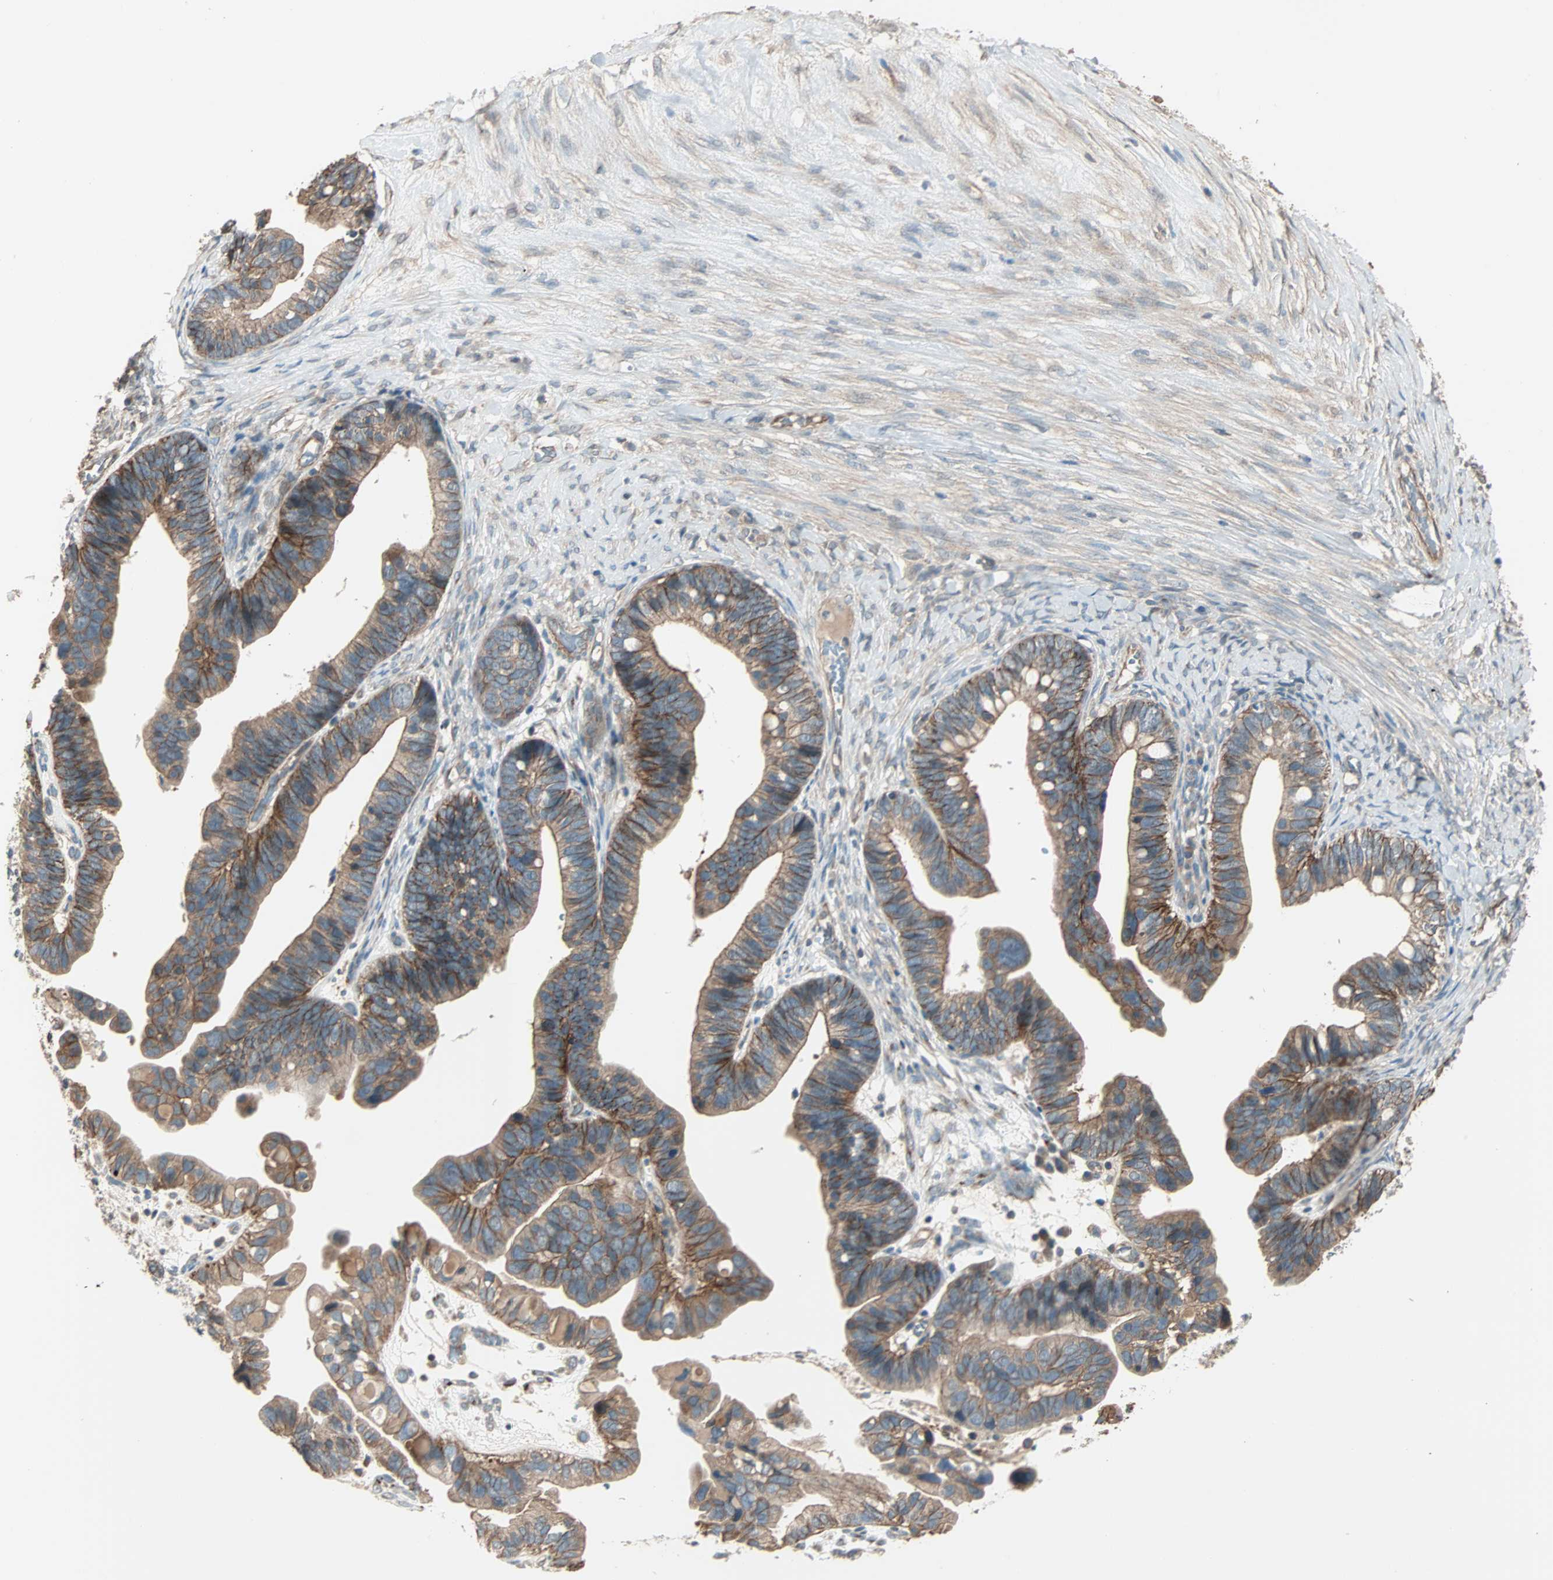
{"staining": {"intensity": "moderate", "quantity": ">75%", "location": "cytoplasmic/membranous"}, "tissue": "ovarian cancer", "cell_type": "Tumor cells", "image_type": "cancer", "snomed": [{"axis": "morphology", "description": "Cystadenocarcinoma, serous, NOS"}, {"axis": "topography", "description": "Ovary"}], "caption": "This micrograph reveals ovarian serous cystadenocarcinoma stained with immunohistochemistry to label a protein in brown. The cytoplasmic/membranous of tumor cells show moderate positivity for the protein. Nuclei are counter-stained blue.", "gene": "MAP3K21", "patient": {"sex": "female", "age": 56}}